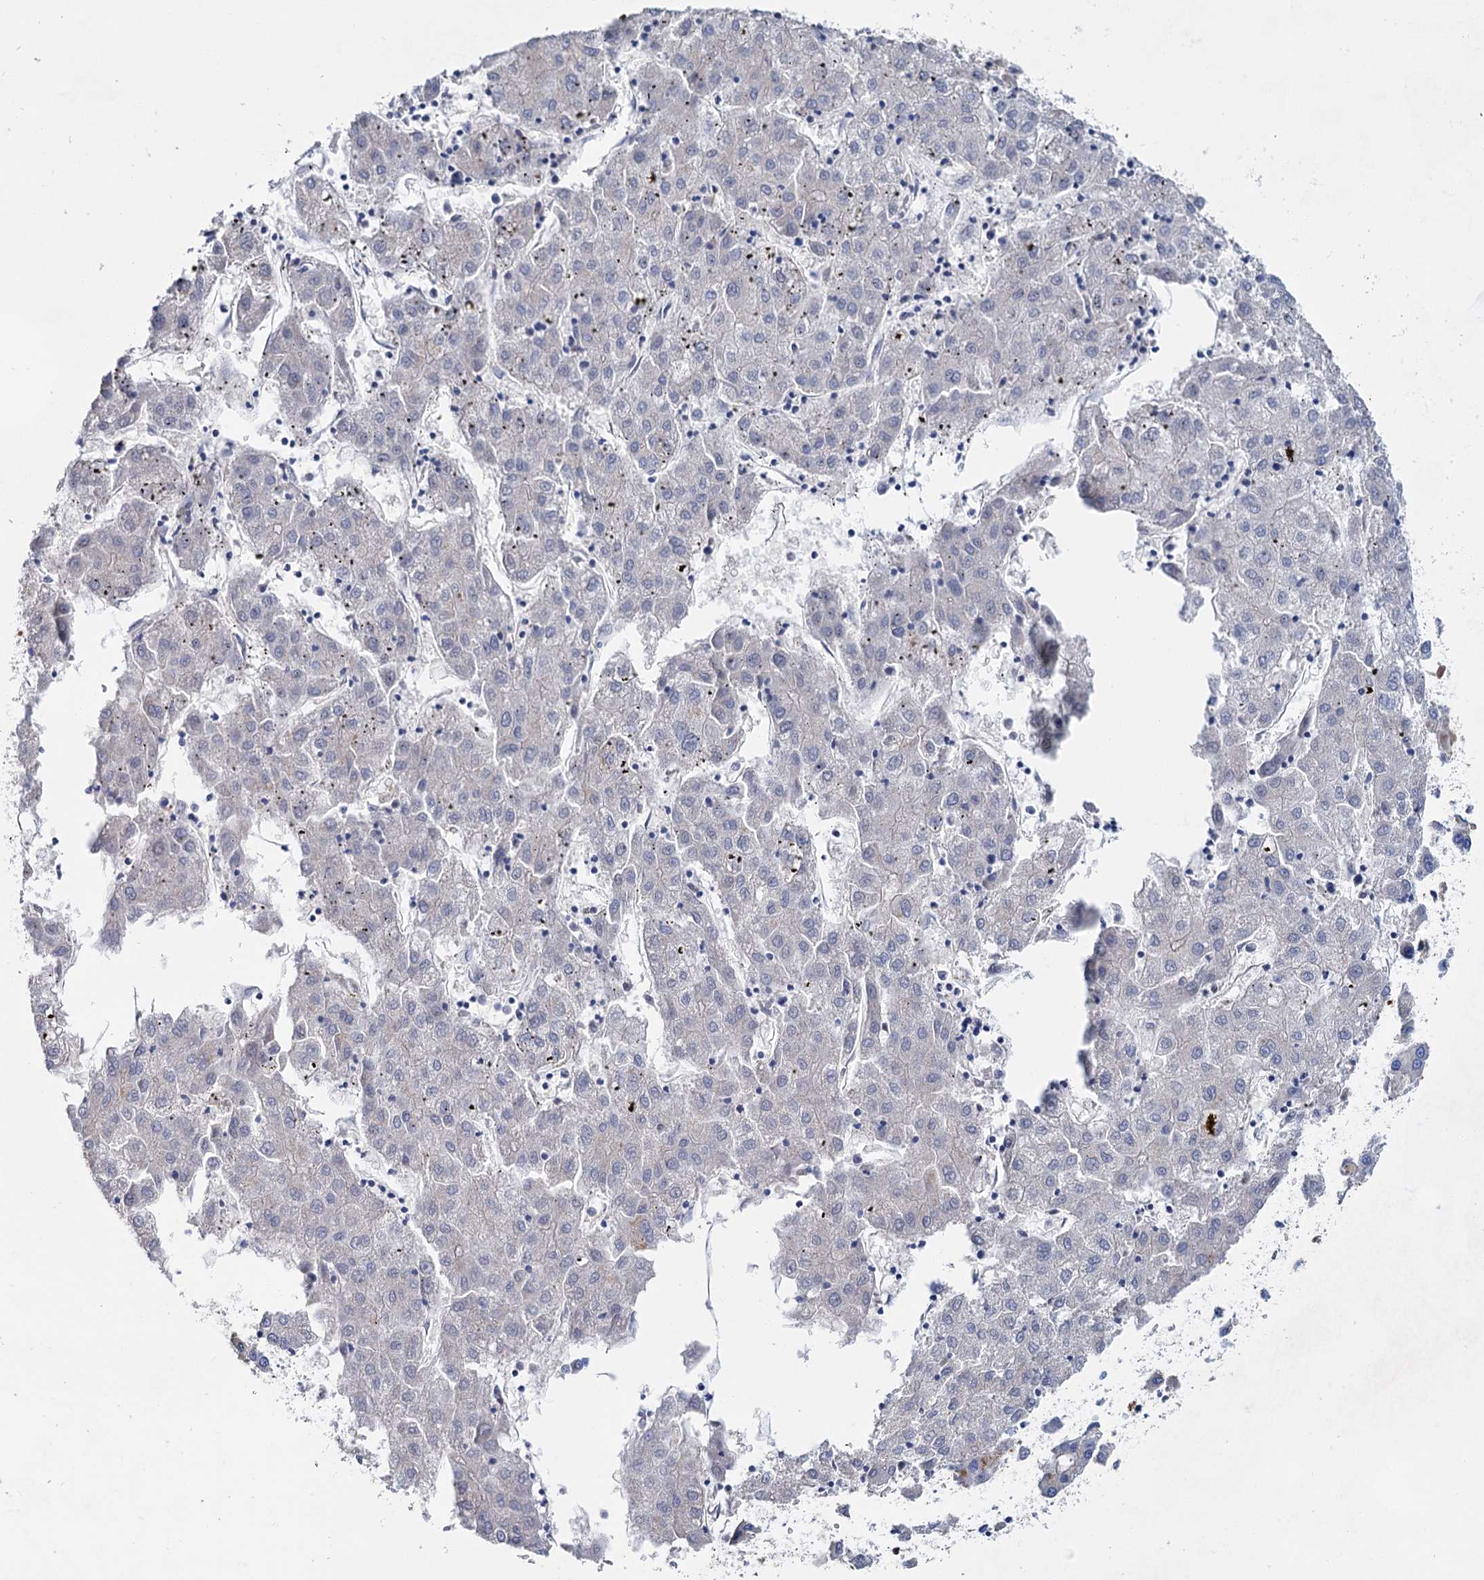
{"staining": {"intensity": "negative", "quantity": "none", "location": "none"}, "tissue": "liver cancer", "cell_type": "Tumor cells", "image_type": "cancer", "snomed": [{"axis": "morphology", "description": "Carcinoma, Hepatocellular, NOS"}, {"axis": "topography", "description": "Liver"}], "caption": "Immunohistochemical staining of liver cancer demonstrates no significant staining in tumor cells.", "gene": "GPR155", "patient": {"sex": "male", "age": 72}}